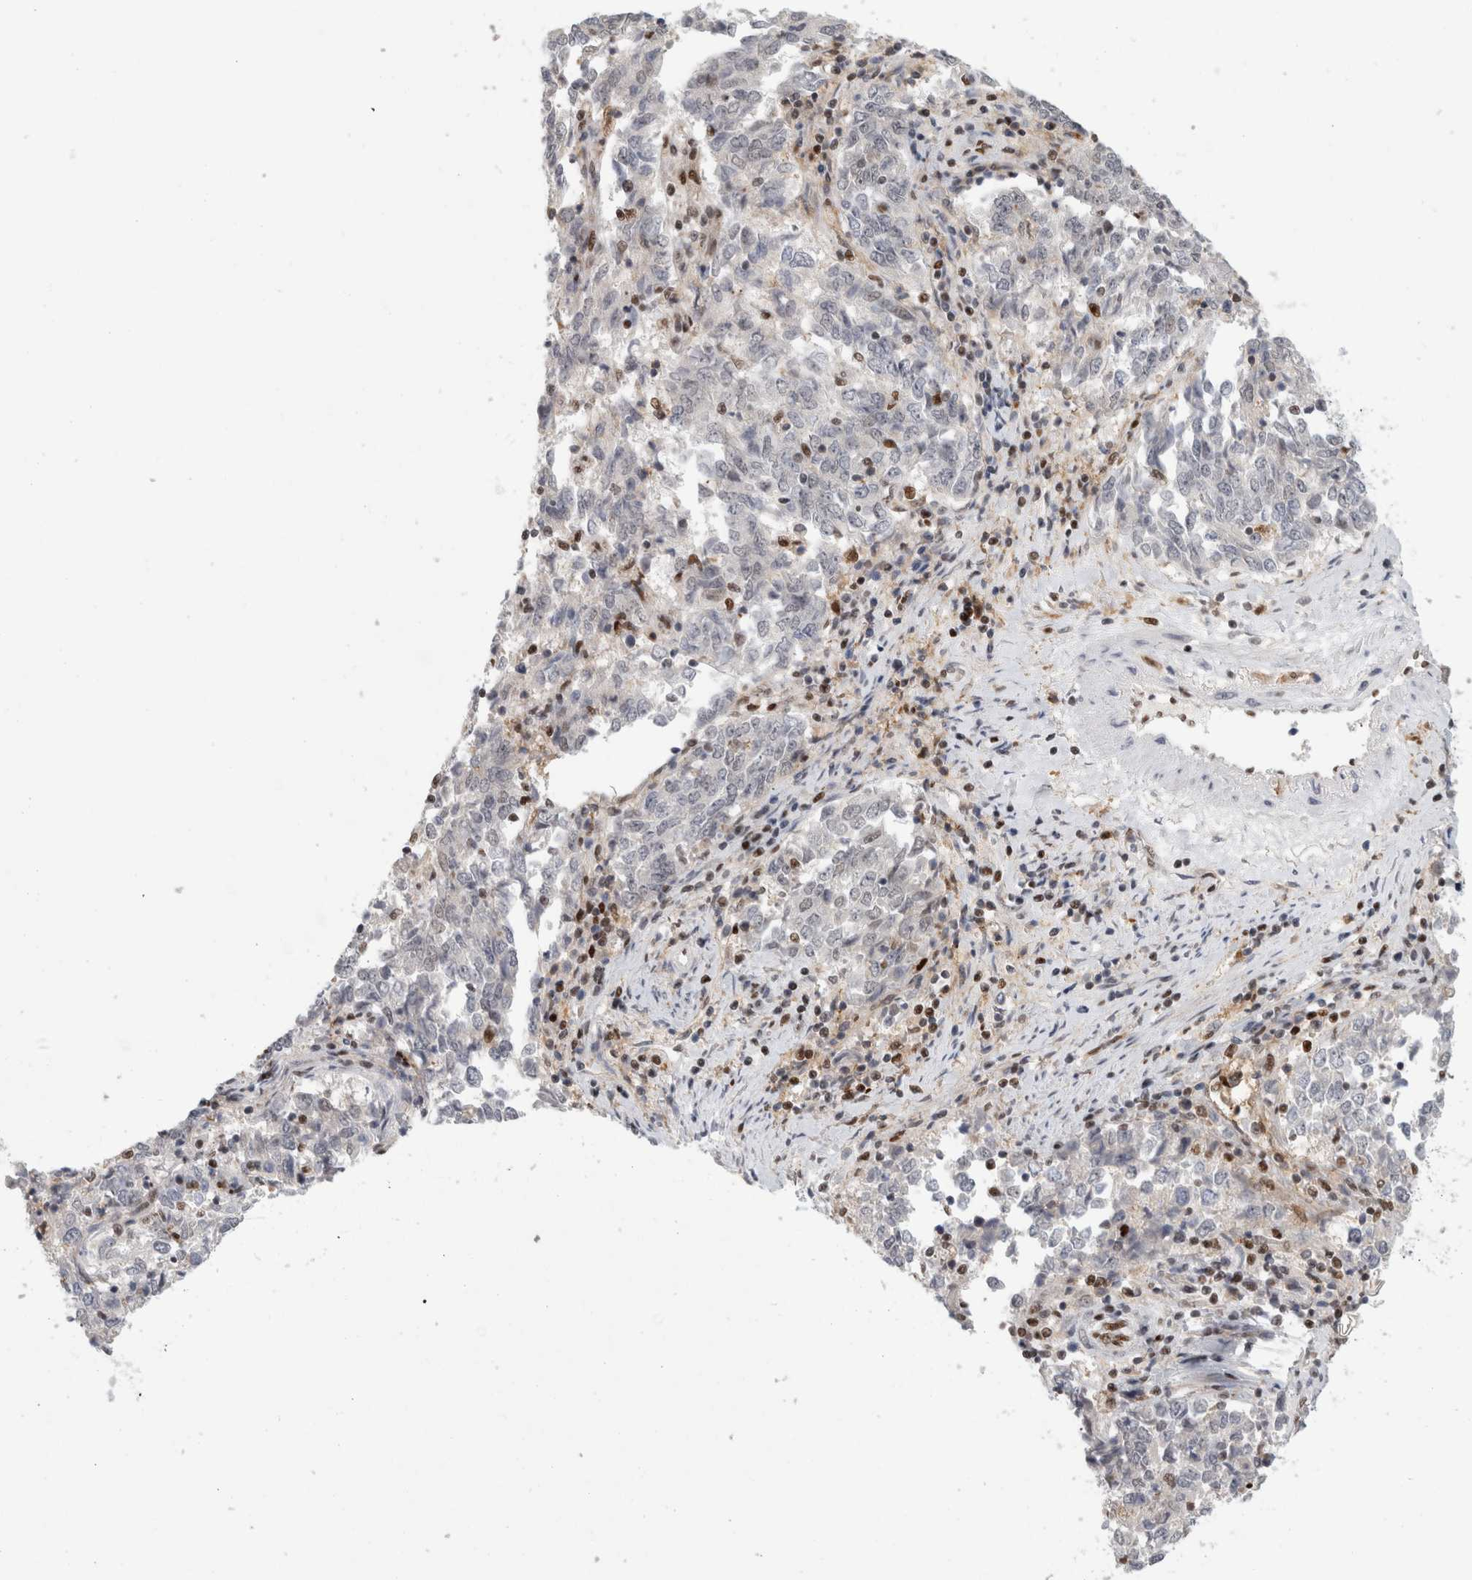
{"staining": {"intensity": "negative", "quantity": "none", "location": "none"}, "tissue": "endometrial cancer", "cell_type": "Tumor cells", "image_type": "cancer", "snomed": [{"axis": "morphology", "description": "Adenocarcinoma, NOS"}, {"axis": "topography", "description": "Endometrium"}], "caption": "DAB (3,3'-diaminobenzidine) immunohistochemical staining of human endometrial adenocarcinoma shows no significant staining in tumor cells.", "gene": "SRARP", "patient": {"sex": "female", "age": 80}}